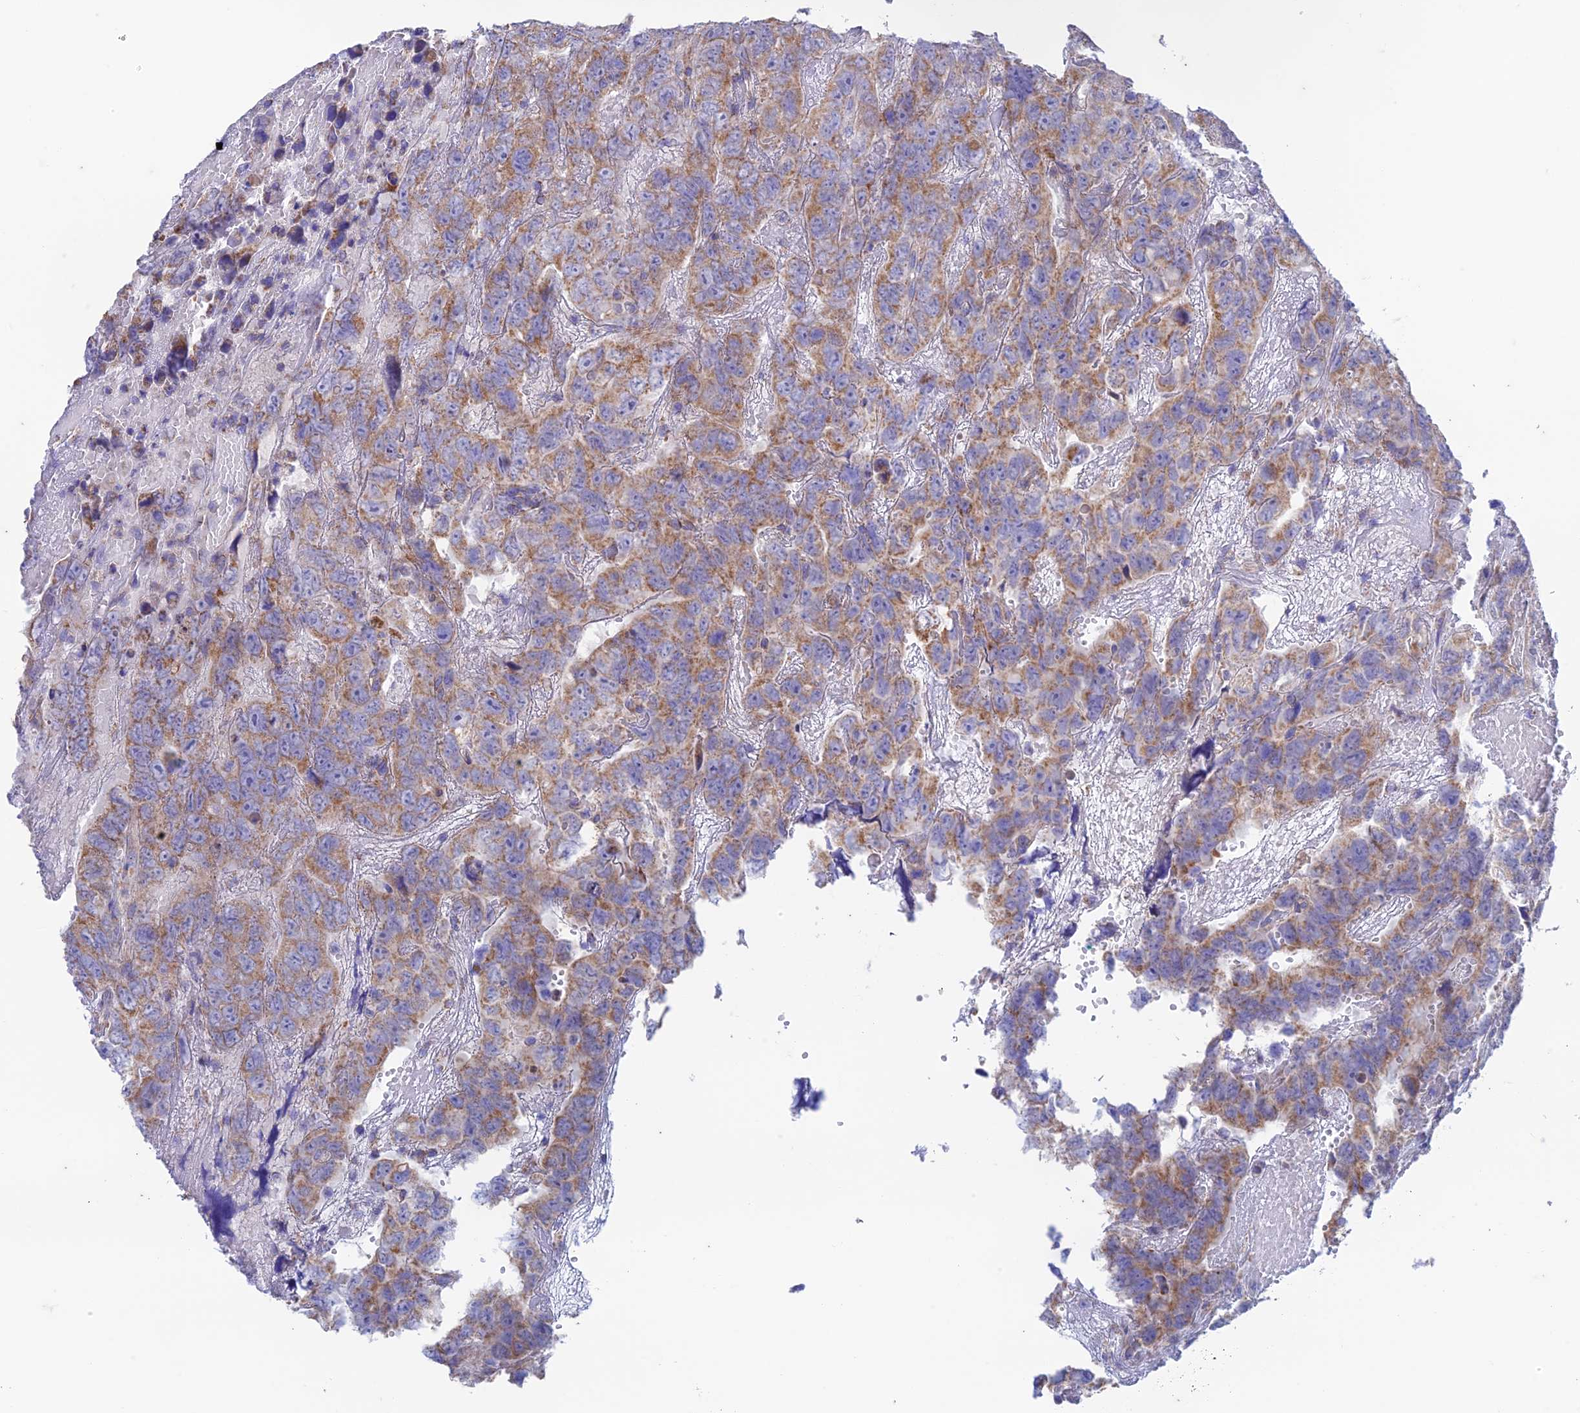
{"staining": {"intensity": "moderate", "quantity": ">75%", "location": "cytoplasmic/membranous"}, "tissue": "testis cancer", "cell_type": "Tumor cells", "image_type": "cancer", "snomed": [{"axis": "morphology", "description": "Carcinoma, Embryonal, NOS"}, {"axis": "topography", "description": "Testis"}], "caption": "Protein analysis of testis embryonal carcinoma tissue displays moderate cytoplasmic/membranous staining in approximately >75% of tumor cells.", "gene": "ZNF181", "patient": {"sex": "male", "age": 45}}